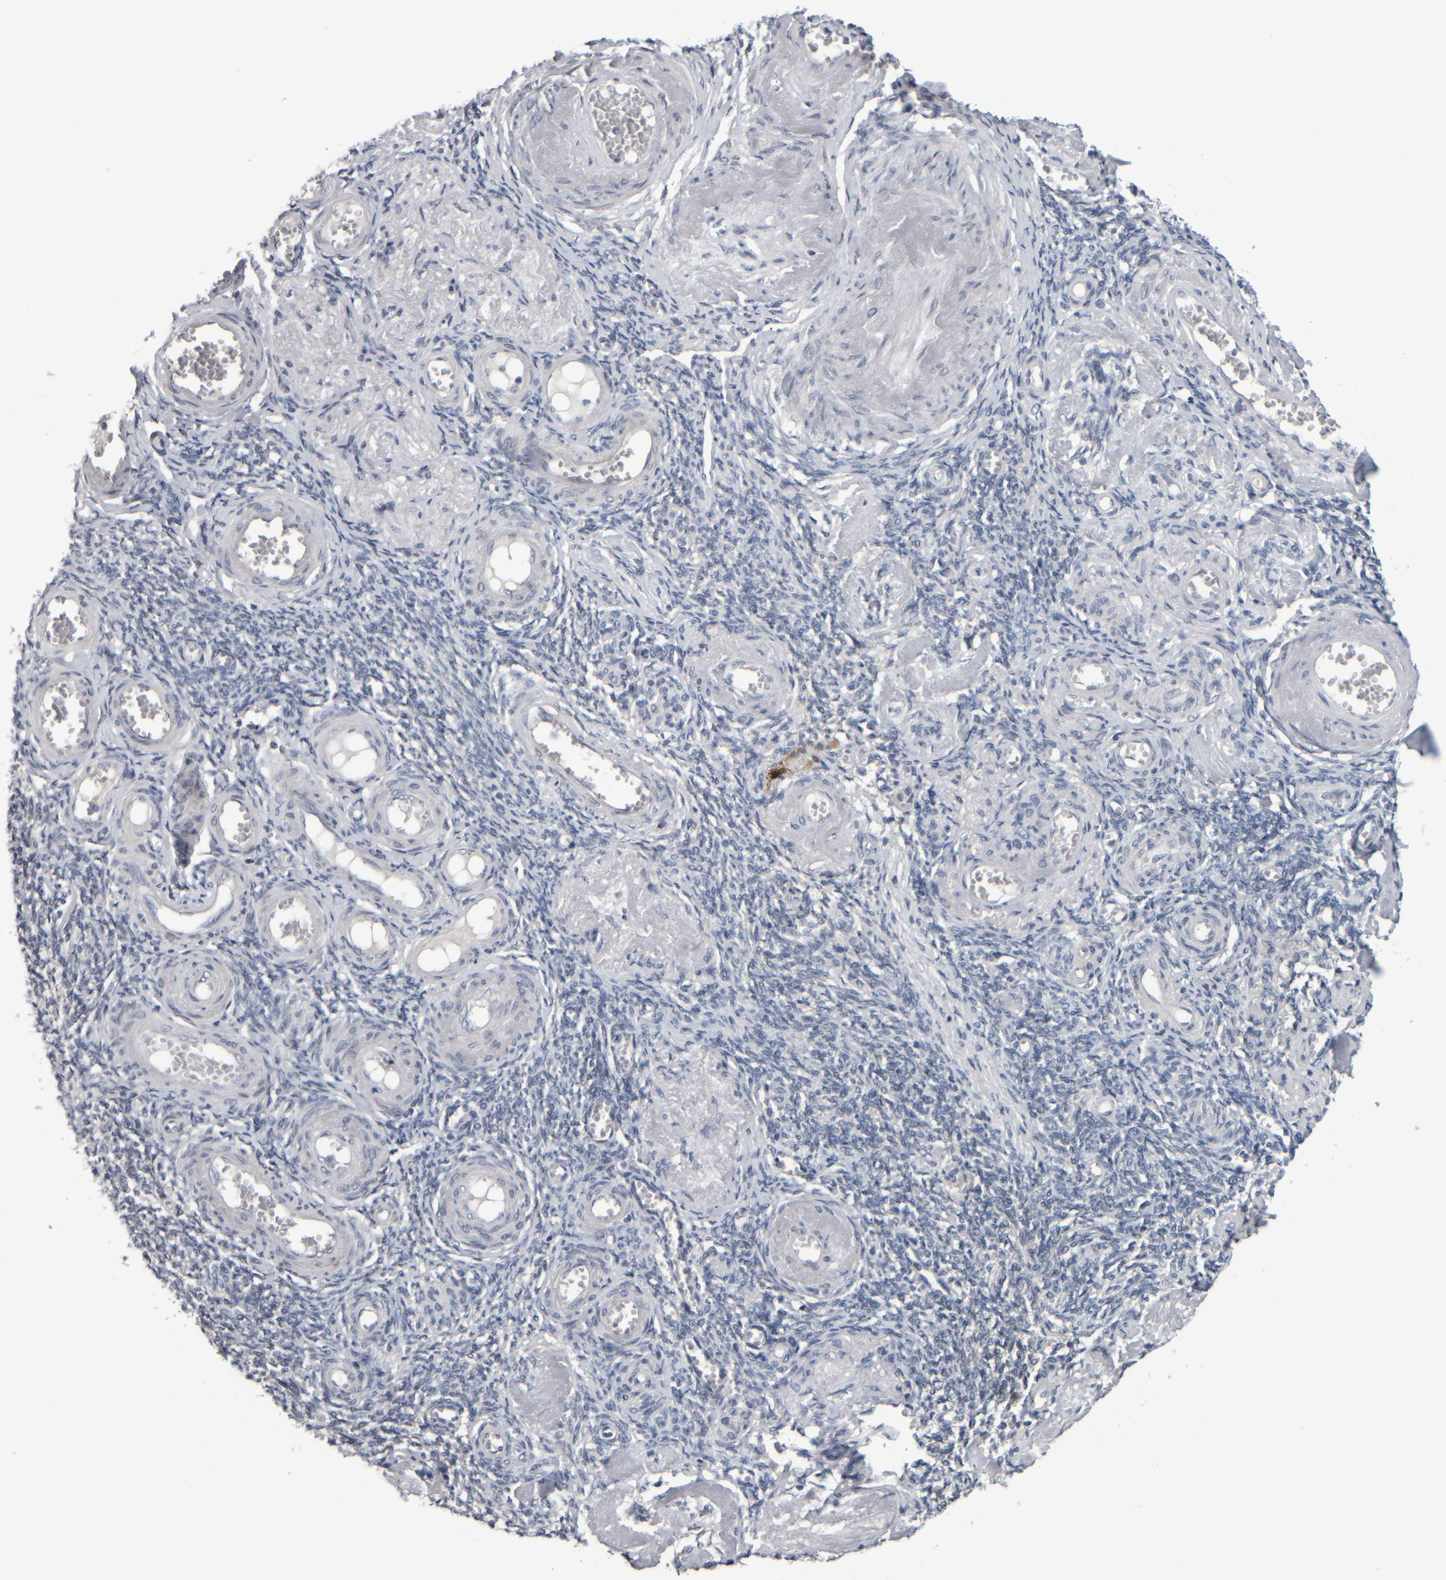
{"staining": {"intensity": "negative", "quantity": "none", "location": "none"}, "tissue": "adipose tissue", "cell_type": "Adipocytes", "image_type": "normal", "snomed": [{"axis": "morphology", "description": "Normal tissue, NOS"}, {"axis": "topography", "description": "Vascular tissue"}, {"axis": "topography", "description": "Fallopian tube"}, {"axis": "topography", "description": "Ovary"}], "caption": "DAB (3,3'-diaminobenzidine) immunohistochemical staining of unremarkable human adipose tissue demonstrates no significant expression in adipocytes. (Stains: DAB (3,3'-diaminobenzidine) immunohistochemistry (IHC) with hematoxylin counter stain, Microscopy: brightfield microscopy at high magnification).", "gene": "COL14A1", "patient": {"sex": "female", "age": 67}}